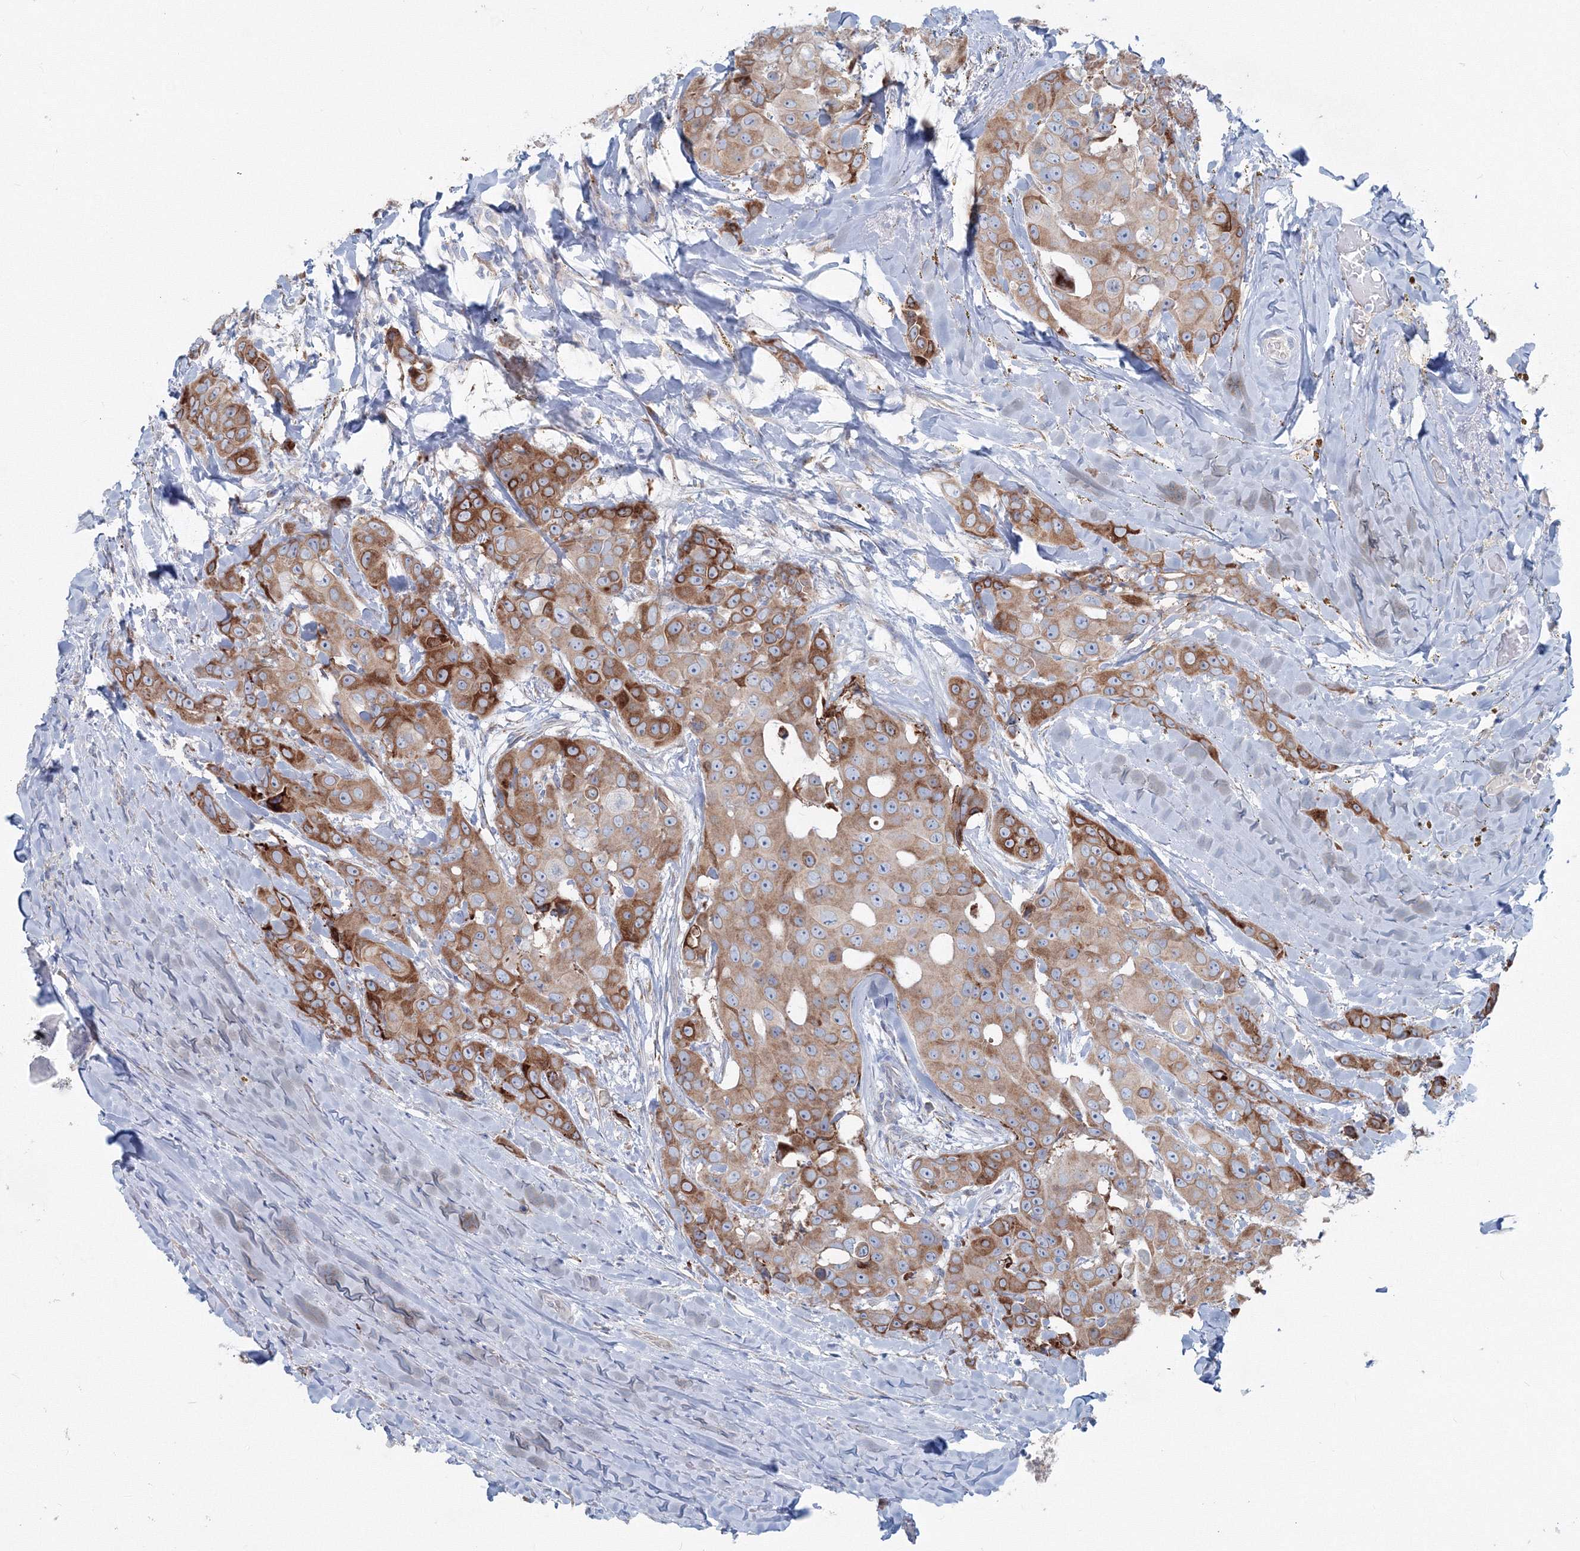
{"staining": {"intensity": "moderate", "quantity": ">75%", "location": "cytoplasmic/membranous"}, "tissue": "head and neck cancer", "cell_type": "Tumor cells", "image_type": "cancer", "snomed": [{"axis": "morphology", "description": "Adenocarcinoma, NOS"}, {"axis": "morphology", "description": "Adenocarcinoma, metastatic, NOS"}, {"axis": "topography", "description": "Head-Neck"}], "caption": "High-magnification brightfield microscopy of head and neck metastatic adenocarcinoma stained with DAB (3,3'-diaminobenzidine) (brown) and counterstained with hematoxylin (blue). tumor cells exhibit moderate cytoplasmic/membranous expression is seen in about>75% of cells. (Stains: DAB (3,3'-diaminobenzidine) in brown, nuclei in blue, Microscopy: brightfield microscopy at high magnification).", "gene": "RCN1", "patient": {"sex": "male", "age": 75}}